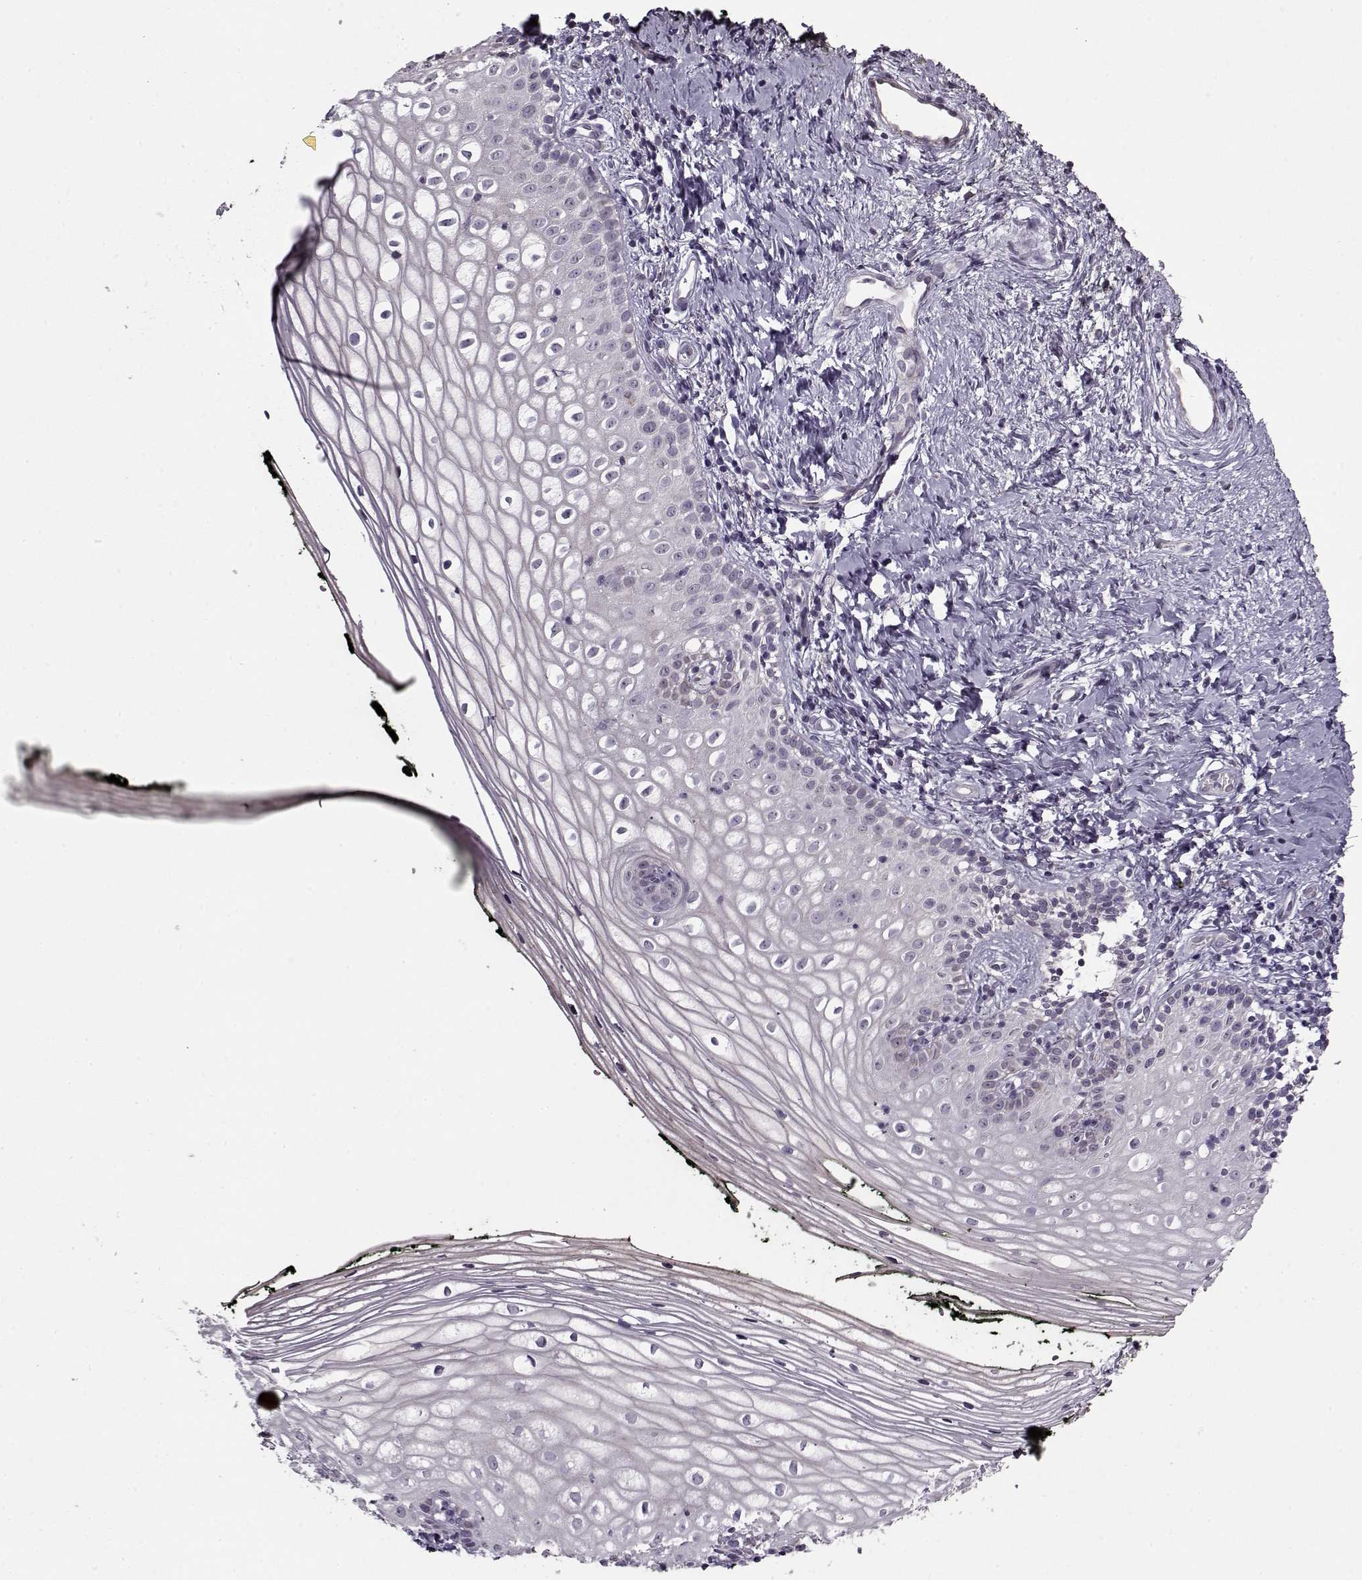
{"staining": {"intensity": "negative", "quantity": "none", "location": "none"}, "tissue": "vagina", "cell_type": "Squamous epithelial cells", "image_type": "normal", "snomed": [{"axis": "morphology", "description": "Normal tissue, NOS"}, {"axis": "topography", "description": "Vagina"}], "caption": "This is an immunohistochemistry (IHC) image of unremarkable human vagina. There is no positivity in squamous epithelial cells.", "gene": "KRT9", "patient": {"sex": "female", "age": 47}}